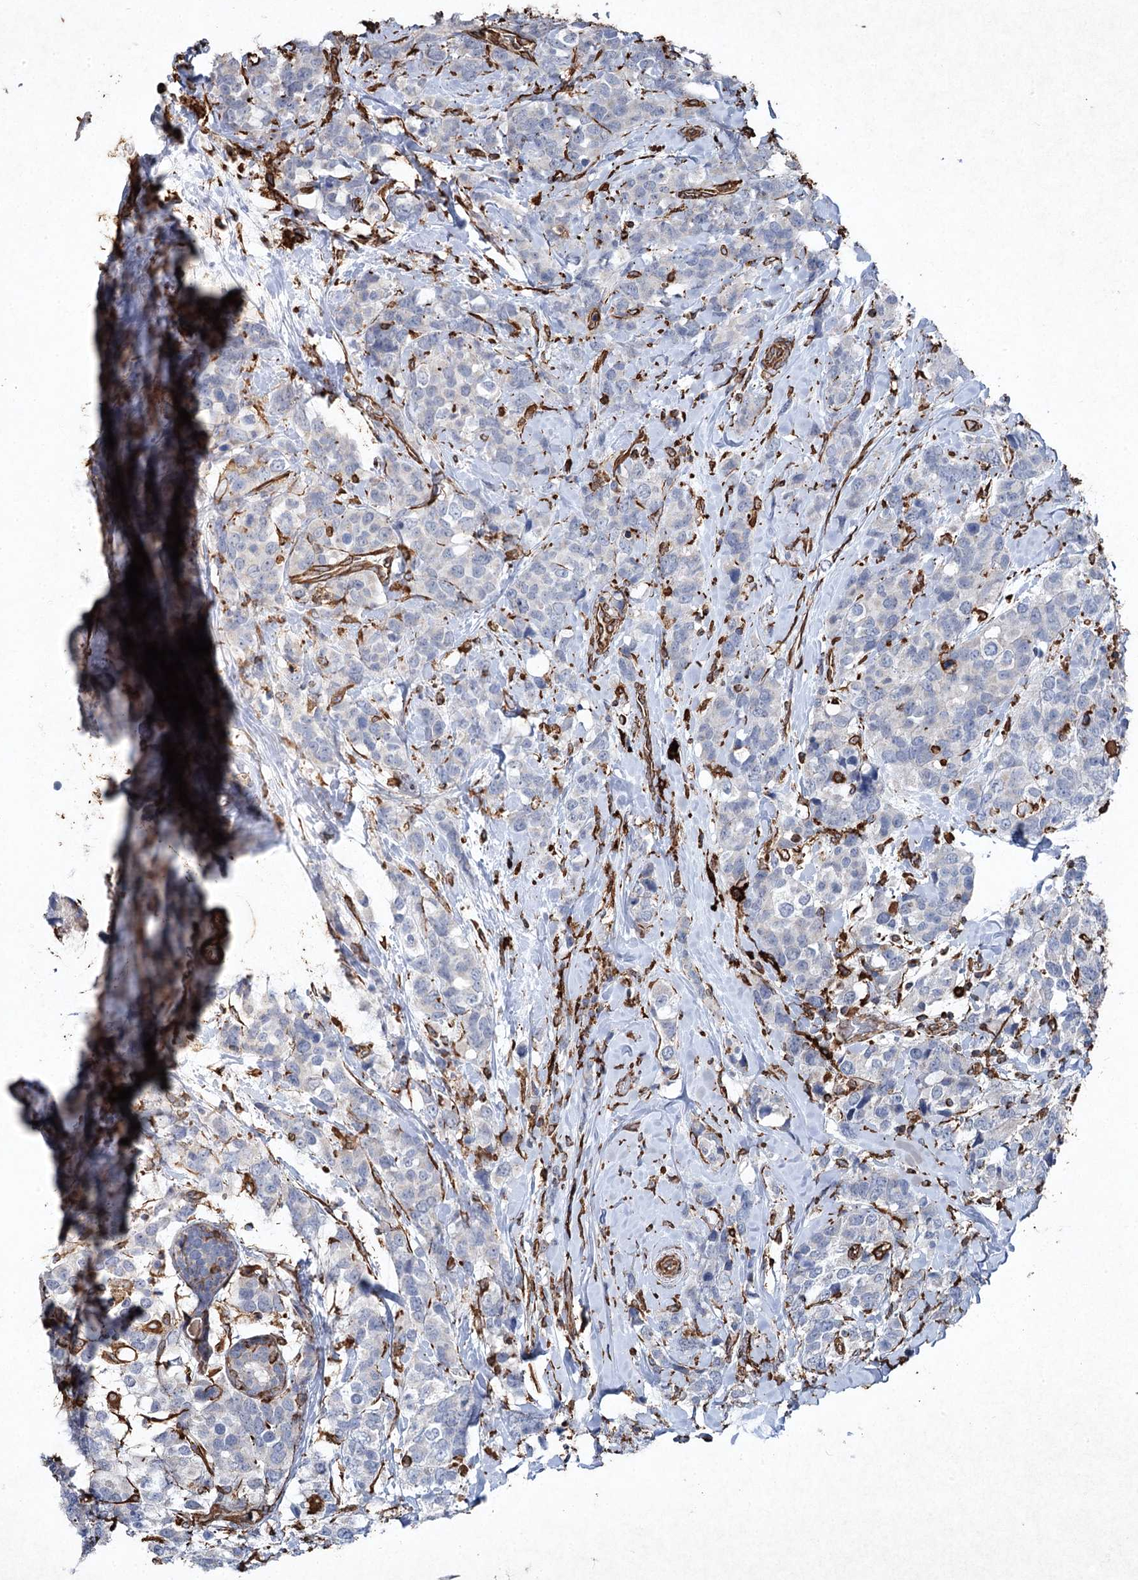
{"staining": {"intensity": "negative", "quantity": "none", "location": "none"}, "tissue": "breast cancer", "cell_type": "Tumor cells", "image_type": "cancer", "snomed": [{"axis": "morphology", "description": "Lobular carcinoma"}, {"axis": "topography", "description": "Breast"}], "caption": "Breast lobular carcinoma stained for a protein using IHC displays no positivity tumor cells.", "gene": "CLEC4M", "patient": {"sex": "female", "age": 59}}